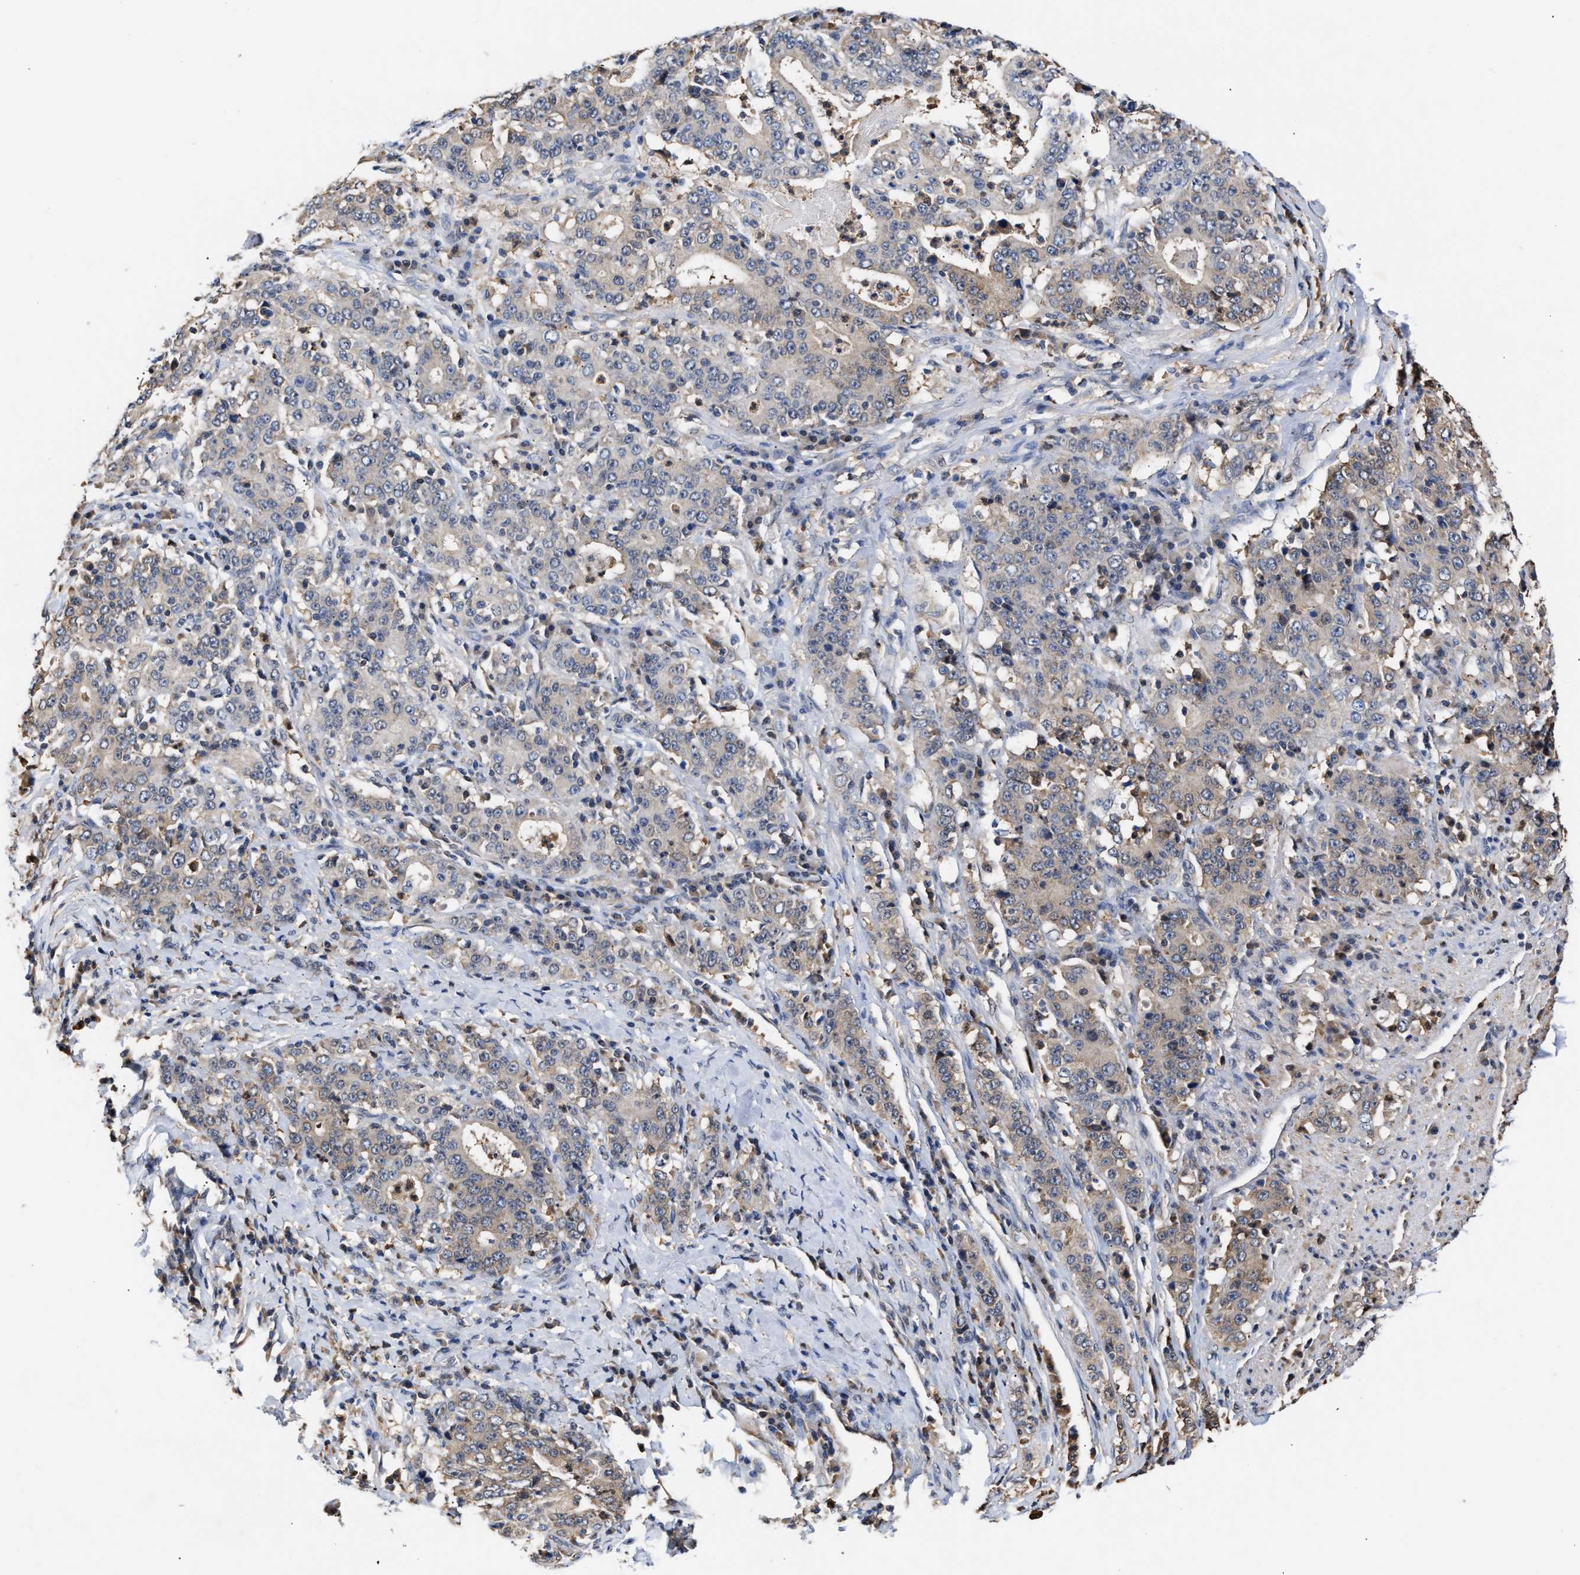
{"staining": {"intensity": "weak", "quantity": "<25%", "location": "cytoplasmic/membranous"}, "tissue": "stomach cancer", "cell_type": "Tumor cells", "image_type": "cancer", "snomed": [{"axis": "morphology", "description": "Normal tissue, NOS"}, {"axis": "morphology", "description": "Adenocarcinoma, NOS"}, {"axis": "topography", "description": "Stomach, upper"}, {"axis": "topography", "description": "Stomach"}], "caption": "Tumor cells show no significant protein staining in stomach cancer.", "gene": "KLHDC1", "patient": {"sex": "male", "age": 59}}